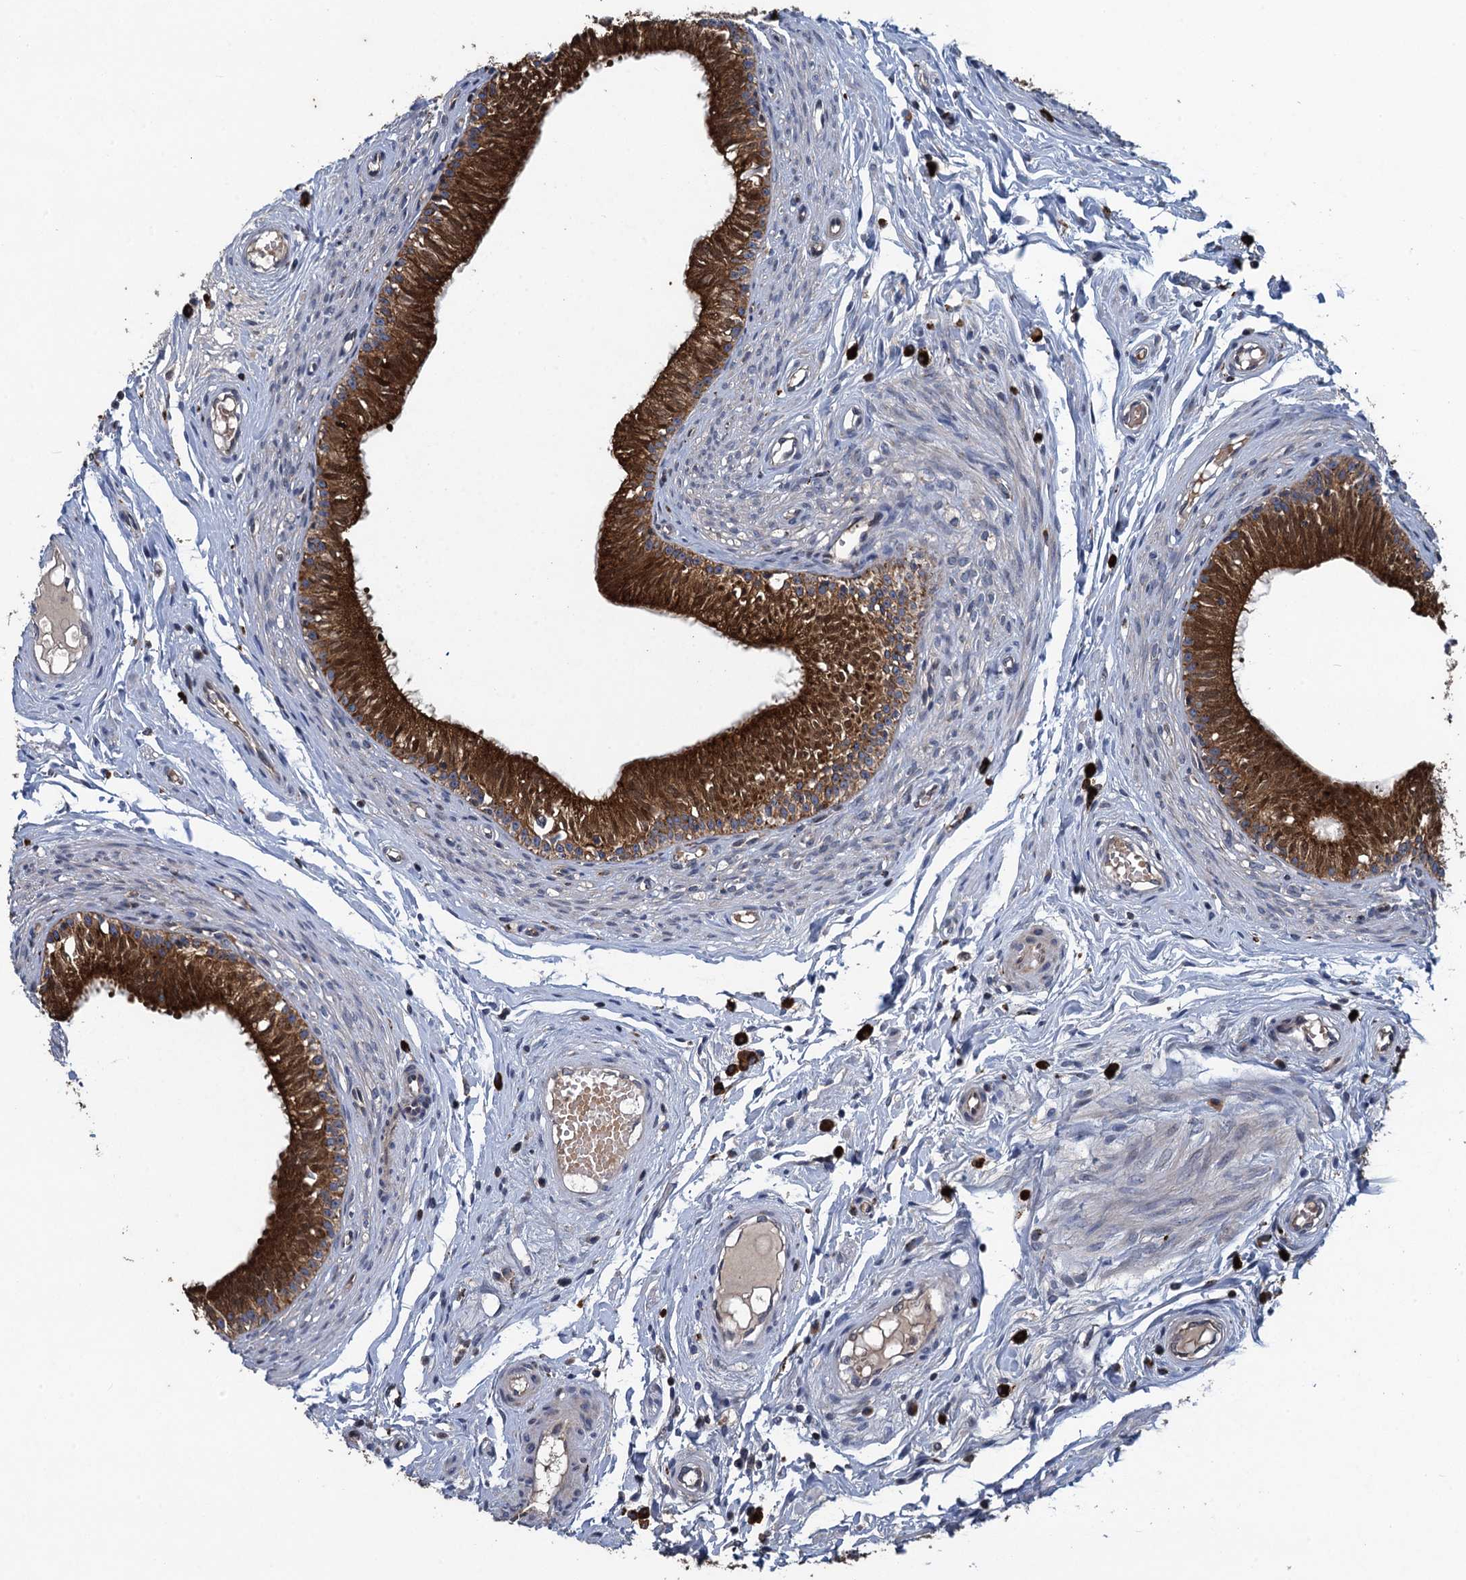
{"staining": {"intensity": "strong", "quantity": ">75%", "location": "cytoplasmic/membranous"}, "tissue": "epididymis", "cell_type": "Glandular cells", "image_type": "normal", "snomed": [{"axis": "morphology", "description": "Normal tissue, NOS"}, {"axis": "topography", "description": "Epididymis, spermatic cord, NOS"}], "caption": "Protein staining reveals strong cytoplasmic/membranous staining in about >75% of glandular cells in normal epididymis. (brown staining indicates protein expression, while blue staining denotes nuclei).", "gene": "KBTBD8", "patient": {"sex": "male", "age": 22}}